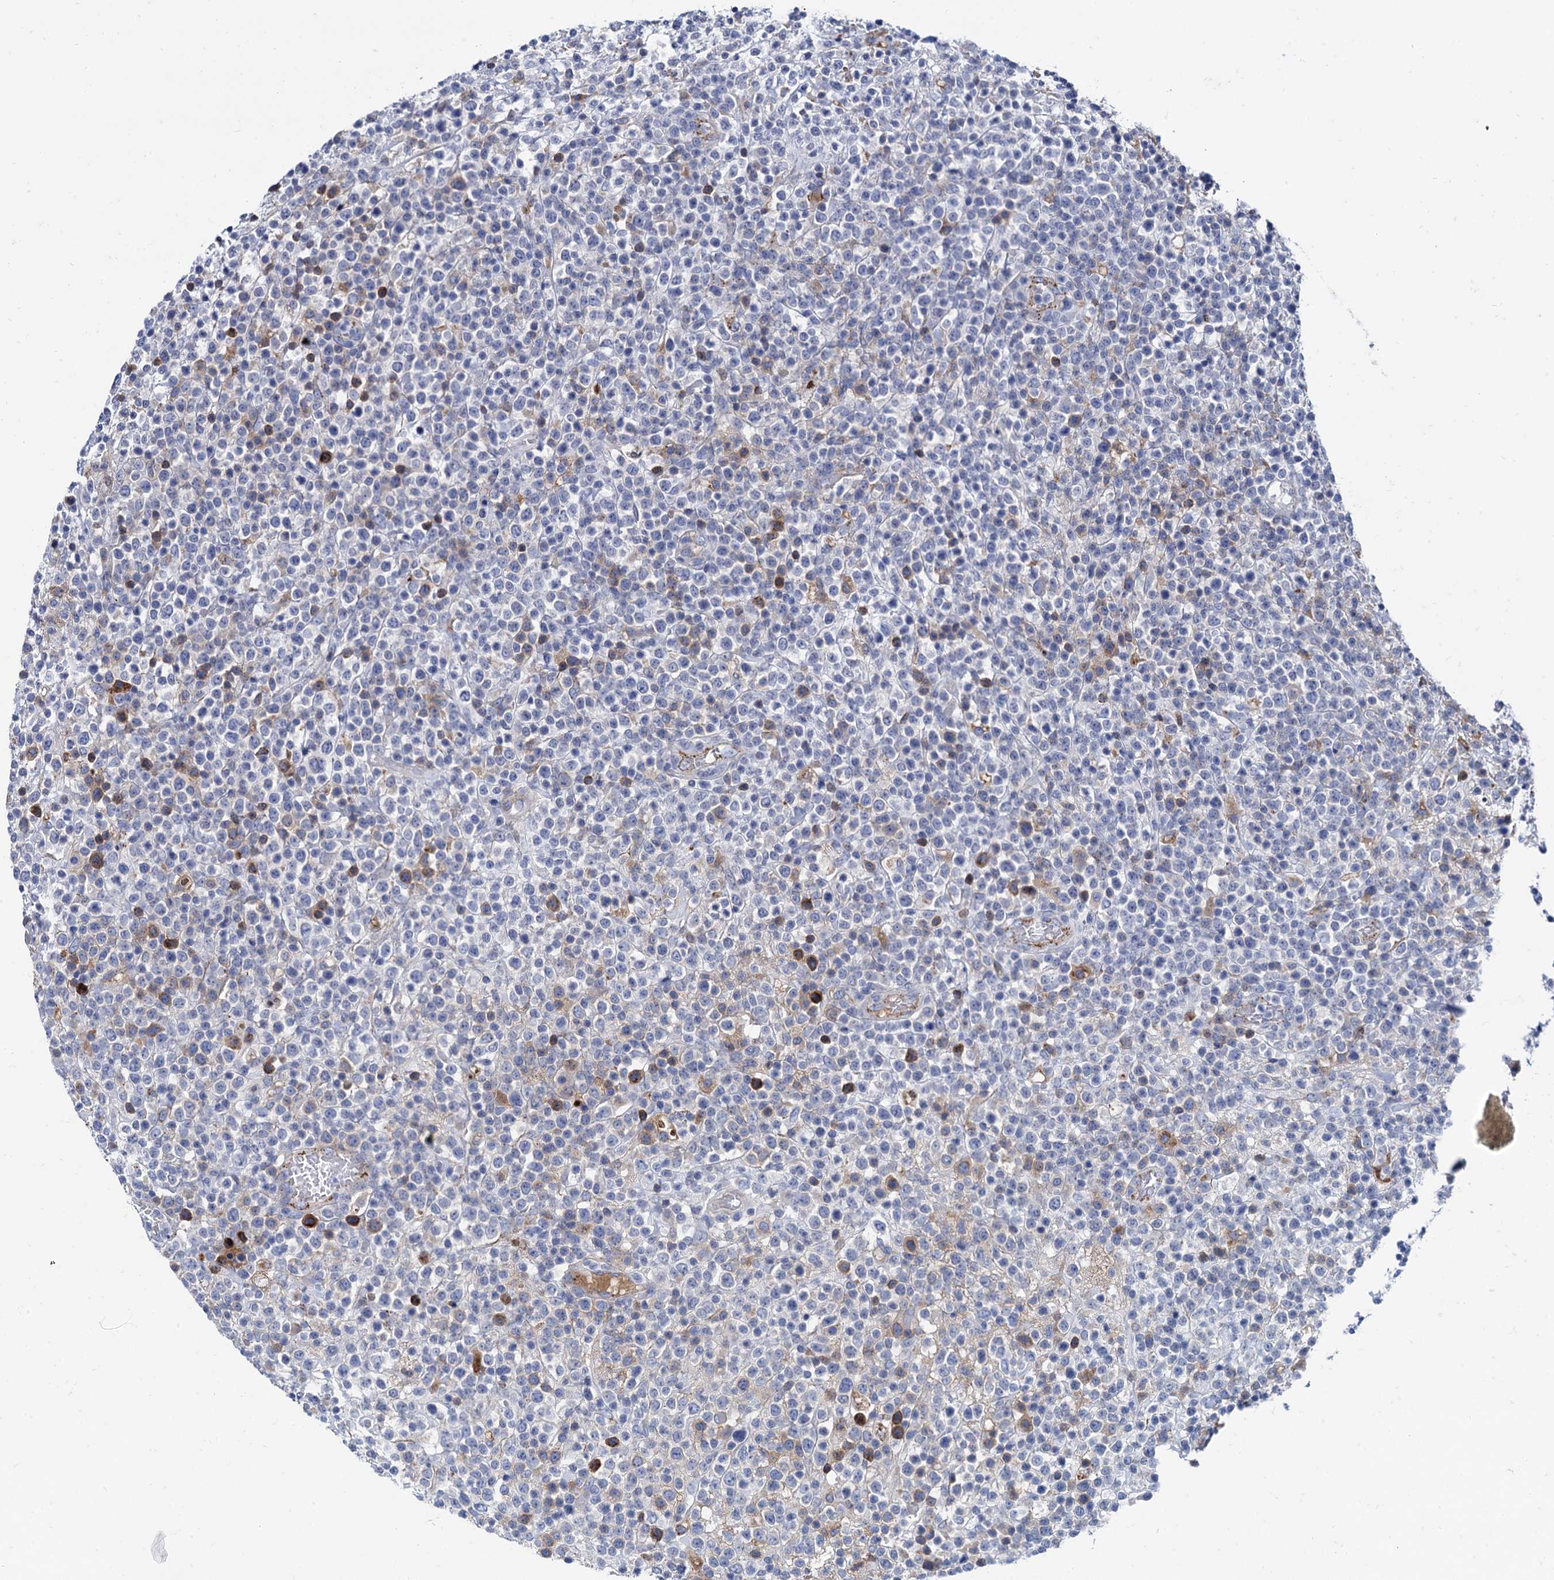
{"staining": {"intensity": "negative", "quantity": "none", "location": "none"}, "tissue": "lymphoma", "cell_type": "Tumor cells", "image_type": "cancer", "snomed": [{"axis": "morphology", "description": "Malignant lymphoma, non-Hodgkin's type, High grade"}, {"axis": "topography", "description": "Colon"}], "caption": "High-grade malignant lymphoma, non-Hodgkin's type stained for a protein using immunohistochemistry displays no expression tumor cells.", "gene": "APOD", "patient": {"sex": "female", "age": 53}}